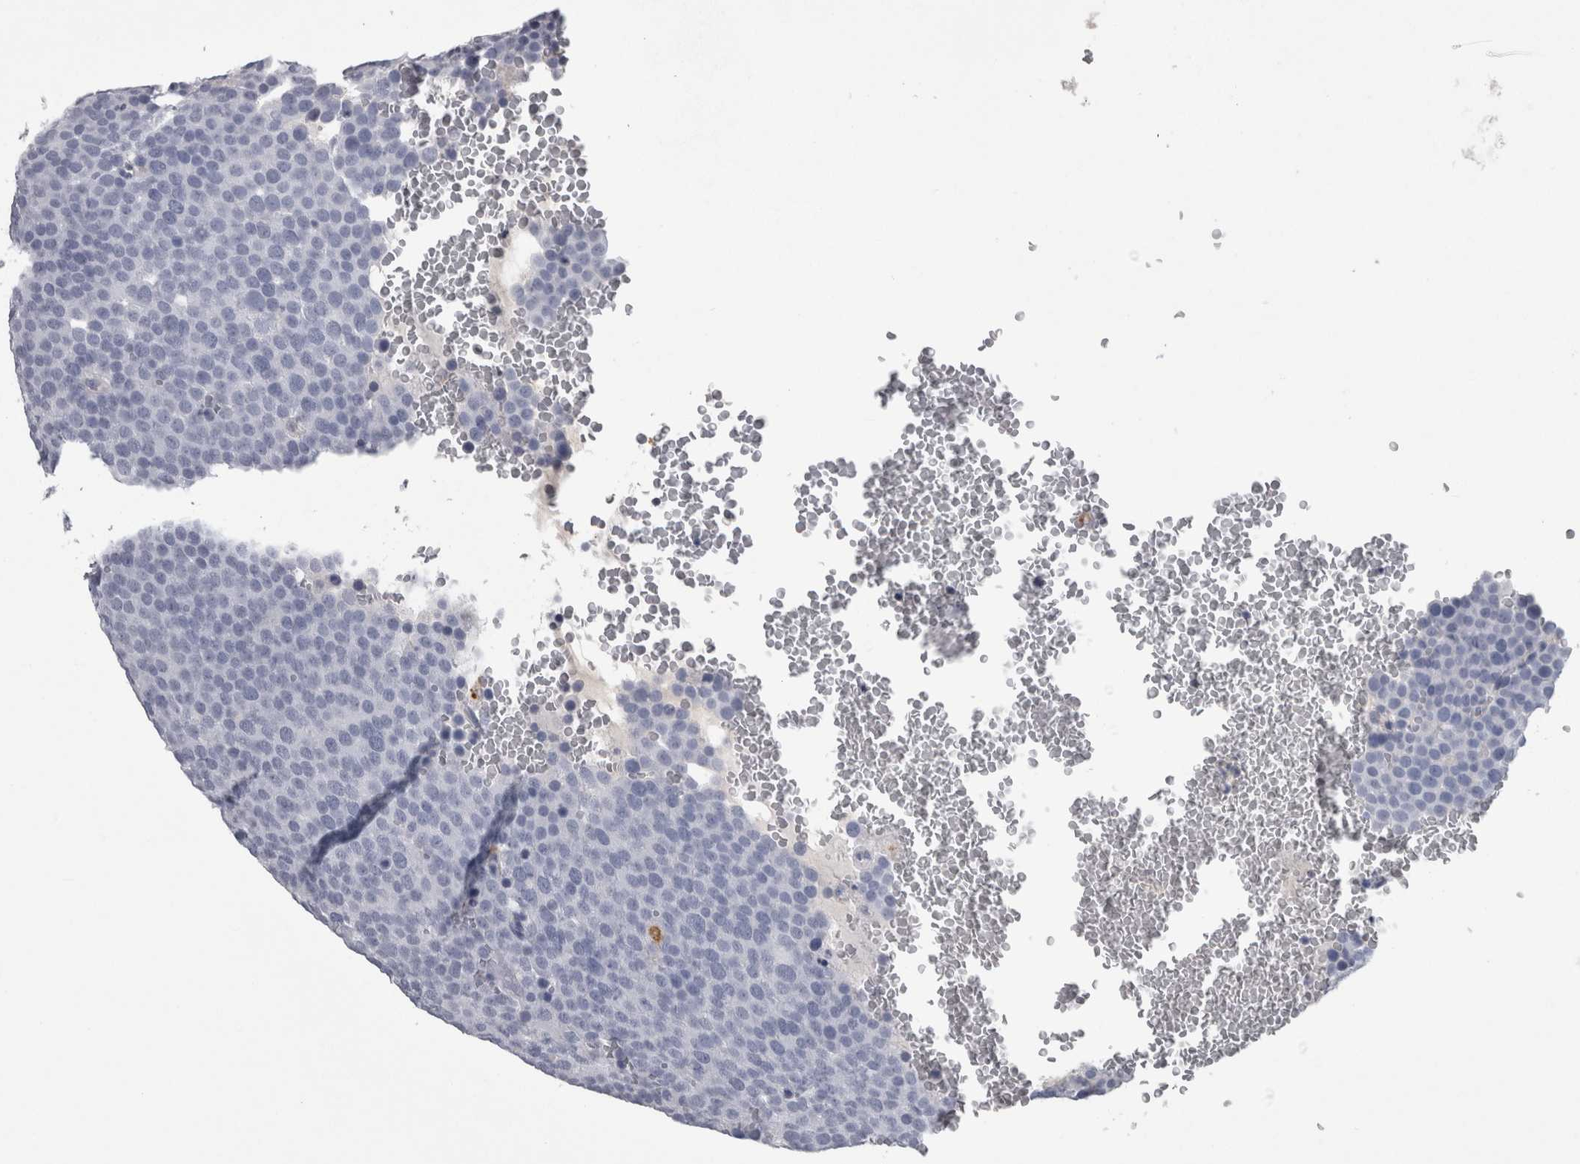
{"staining": {"intensity": "negative", "quantity": "none", "location": "none"}, "tissue": "testis cancer", "cell_type": "Tumor cells", "image_type": "cancer", "snomed": [{"axis": "morphology", "description": "Seminoma, NOS"}, {"axis": "topography", "description": "Testis"}], "caption": "An immunohistochemistry histopathology image of testis cancer (seminoma) is shown. There is no staining in tumor cells of testis cancer (seminoma).", "gene": "DPP7", "patient": {"sex": "male", "age": 71}}